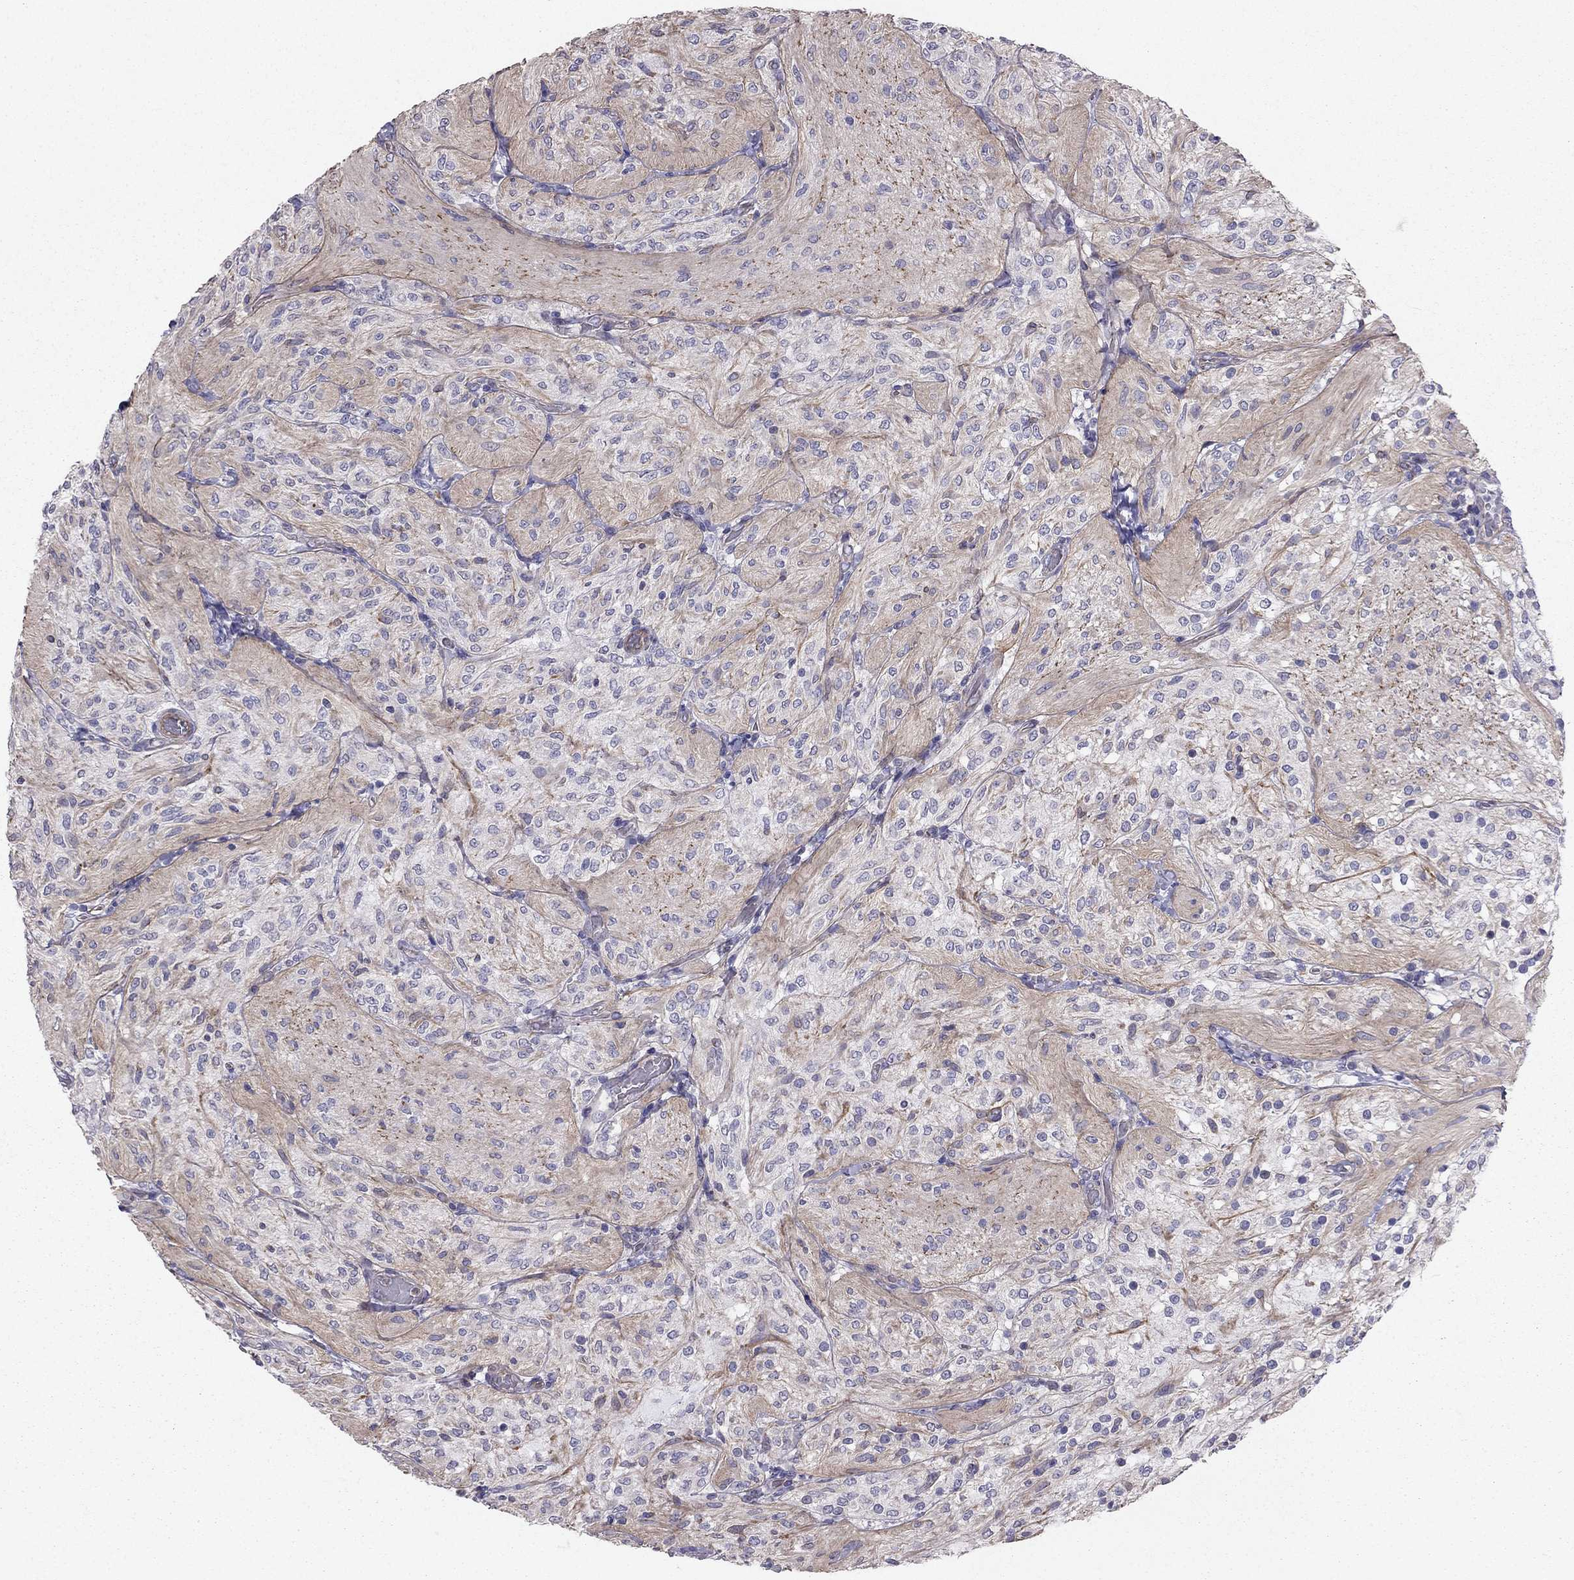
{"staining": {"intensity": "negative", "quantity": "none", "location": "none"}, "tissue": "glioma", "cell_type": "Tumor cells", "image_type": "cancer", "snomed": [{"axis": "morphology", "description": "Glioma, malignant, Low grade"}, {"axis": "topography", "description": "Brain"}], "caption": "DAB (3,3'-diaminobenzidine) immunohistochemical staining of human malignant glioma (low-grade) displays no significant staining in tumor cells.", "gene": "ENOX1", "patient": {"sex": "male", "age": 3}}